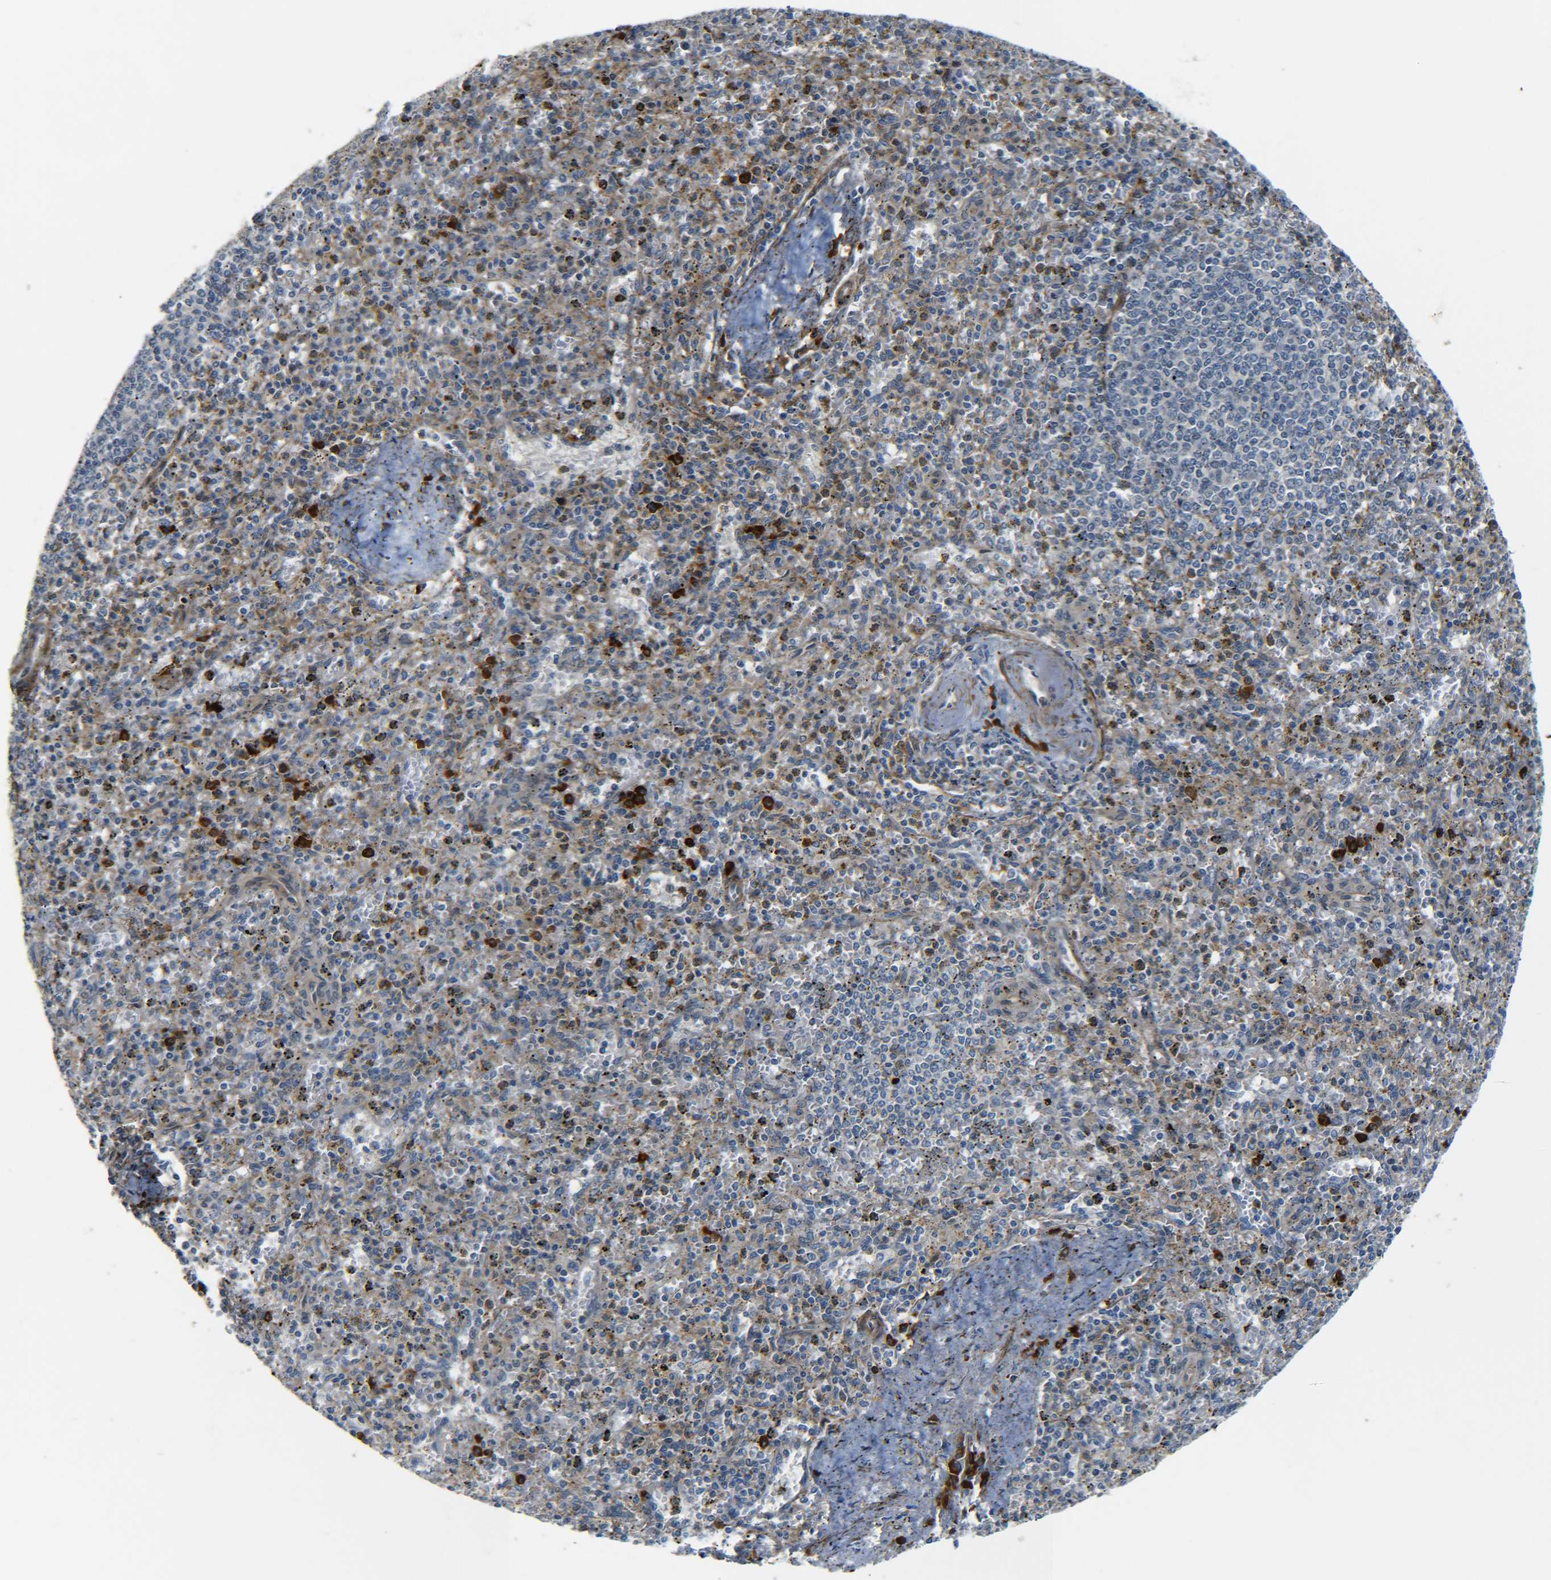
{"staining": {"intensity": "weak", "quantity": ">75%", "location": "cytoplasmic/membranous"}, "tissue": "spleen", "cell_type": "Cells in red pulp", "image_type": "normal", "snomed": [{"axis": "morphology", "description": "Normal tissue, NOS"}, {"axis": "topography", "description": "Spleen"}], "caption": "DAB (3,3'-diaminobenzidine) immunohistochemical staining of unremarkable spleen reveals weak cytoplasmic/membranous protein positivity in about >75% of cells in red pulp.", "gene": "MEIS1", "patient": {"sex": "male", "age": 72}}